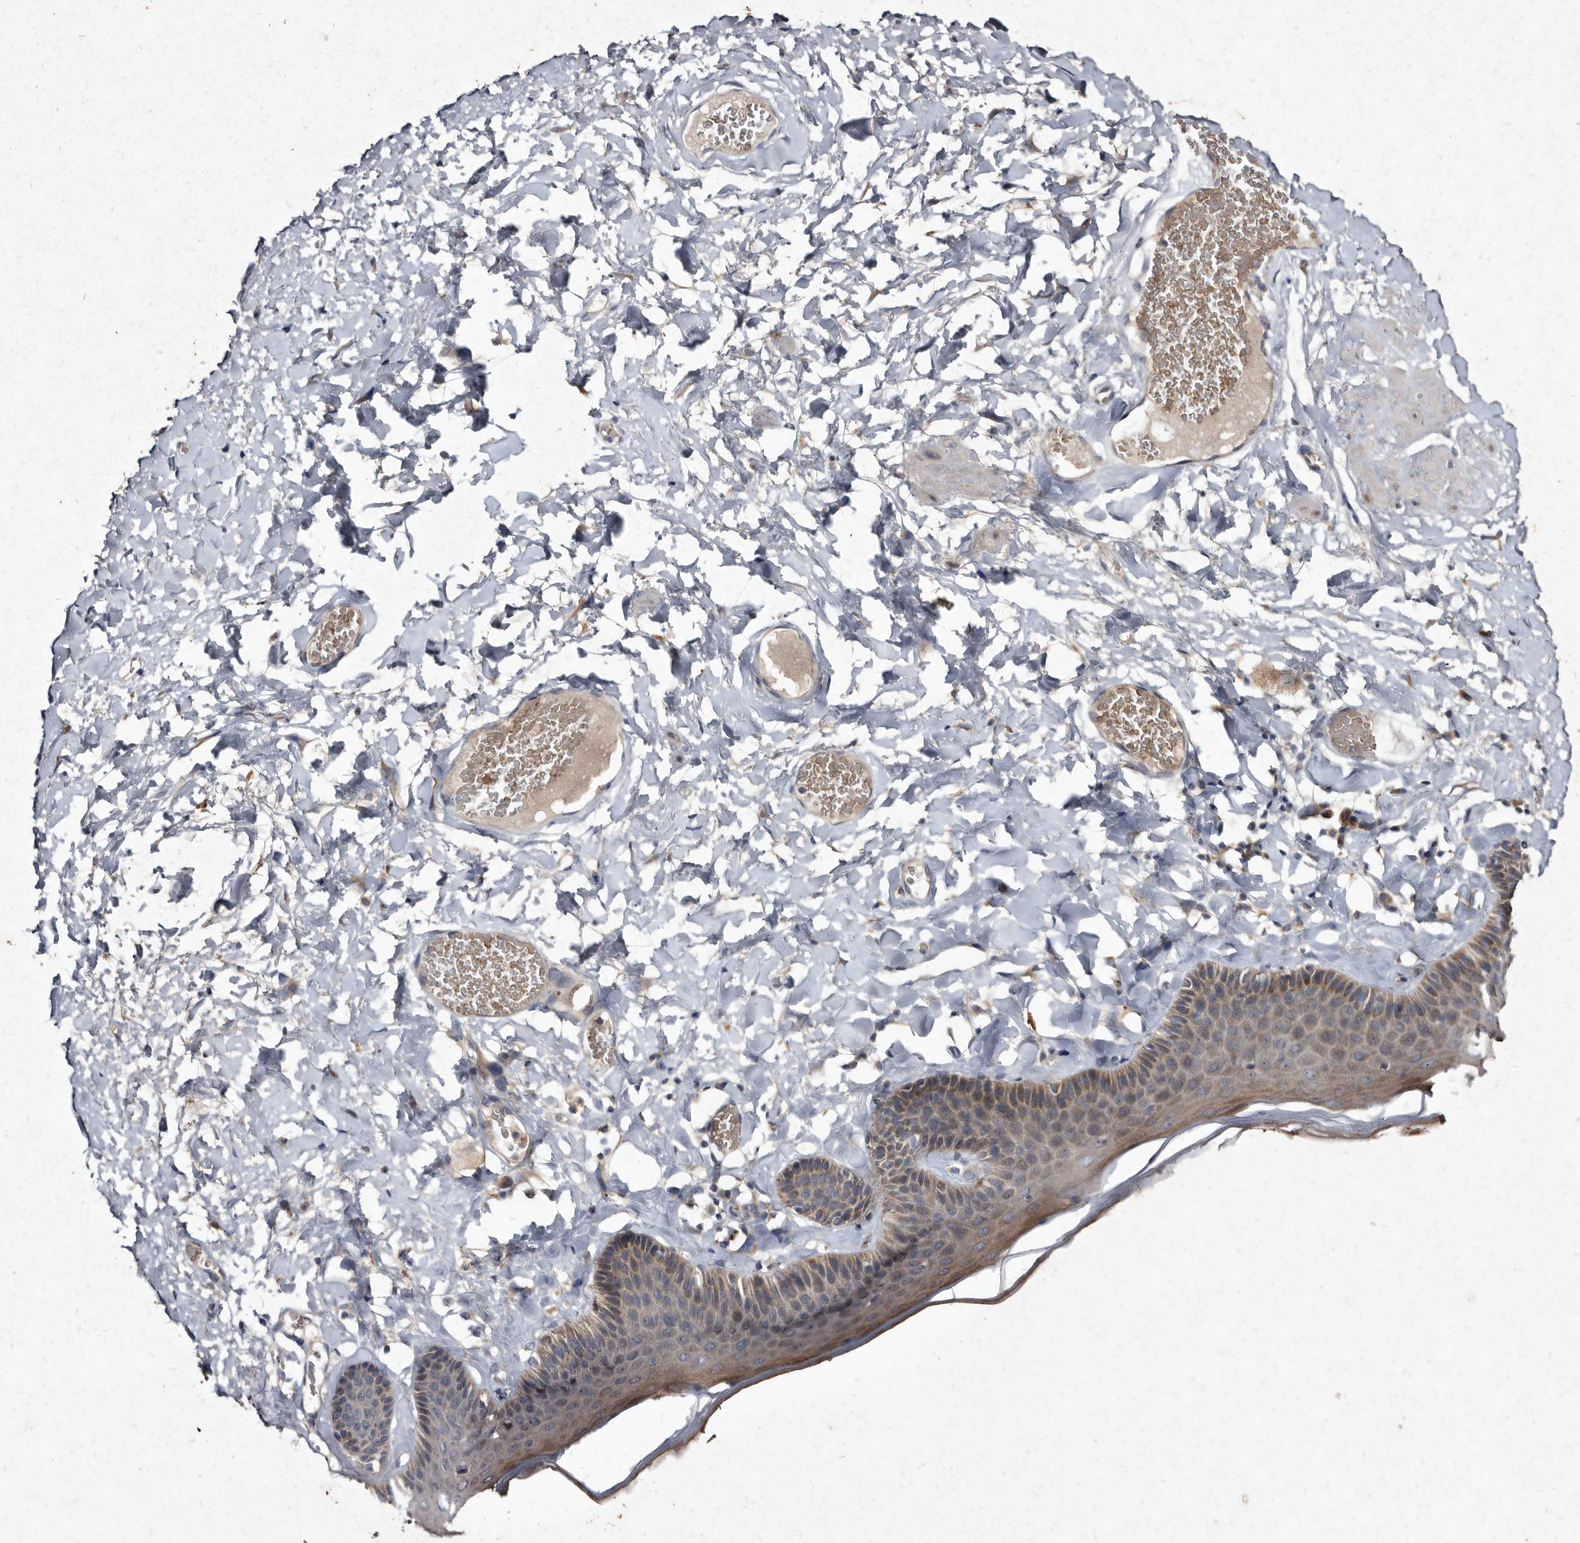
{"staining": {"intensity": "moderate", "quantity": "25%-75%", "location": "cytoplasmic/membranous"}, "tissue": "skin", "cell_type": "Epidermal cells", "image_type": "normal", "snomed": [{"axis": "morphology", "description": "Normal tissue, NOS"}, {"axis": "topography", "description": "Anal"}], "caption": "Immunohistochemical staining of normal human skin demonstrates 25%-75% levels of moderate cytoplasmic/membranous protein expression in about 25%-75% of epidermal cells.", "gene": "YPEL1", "patient": {"sex": "male", "age": 69}}